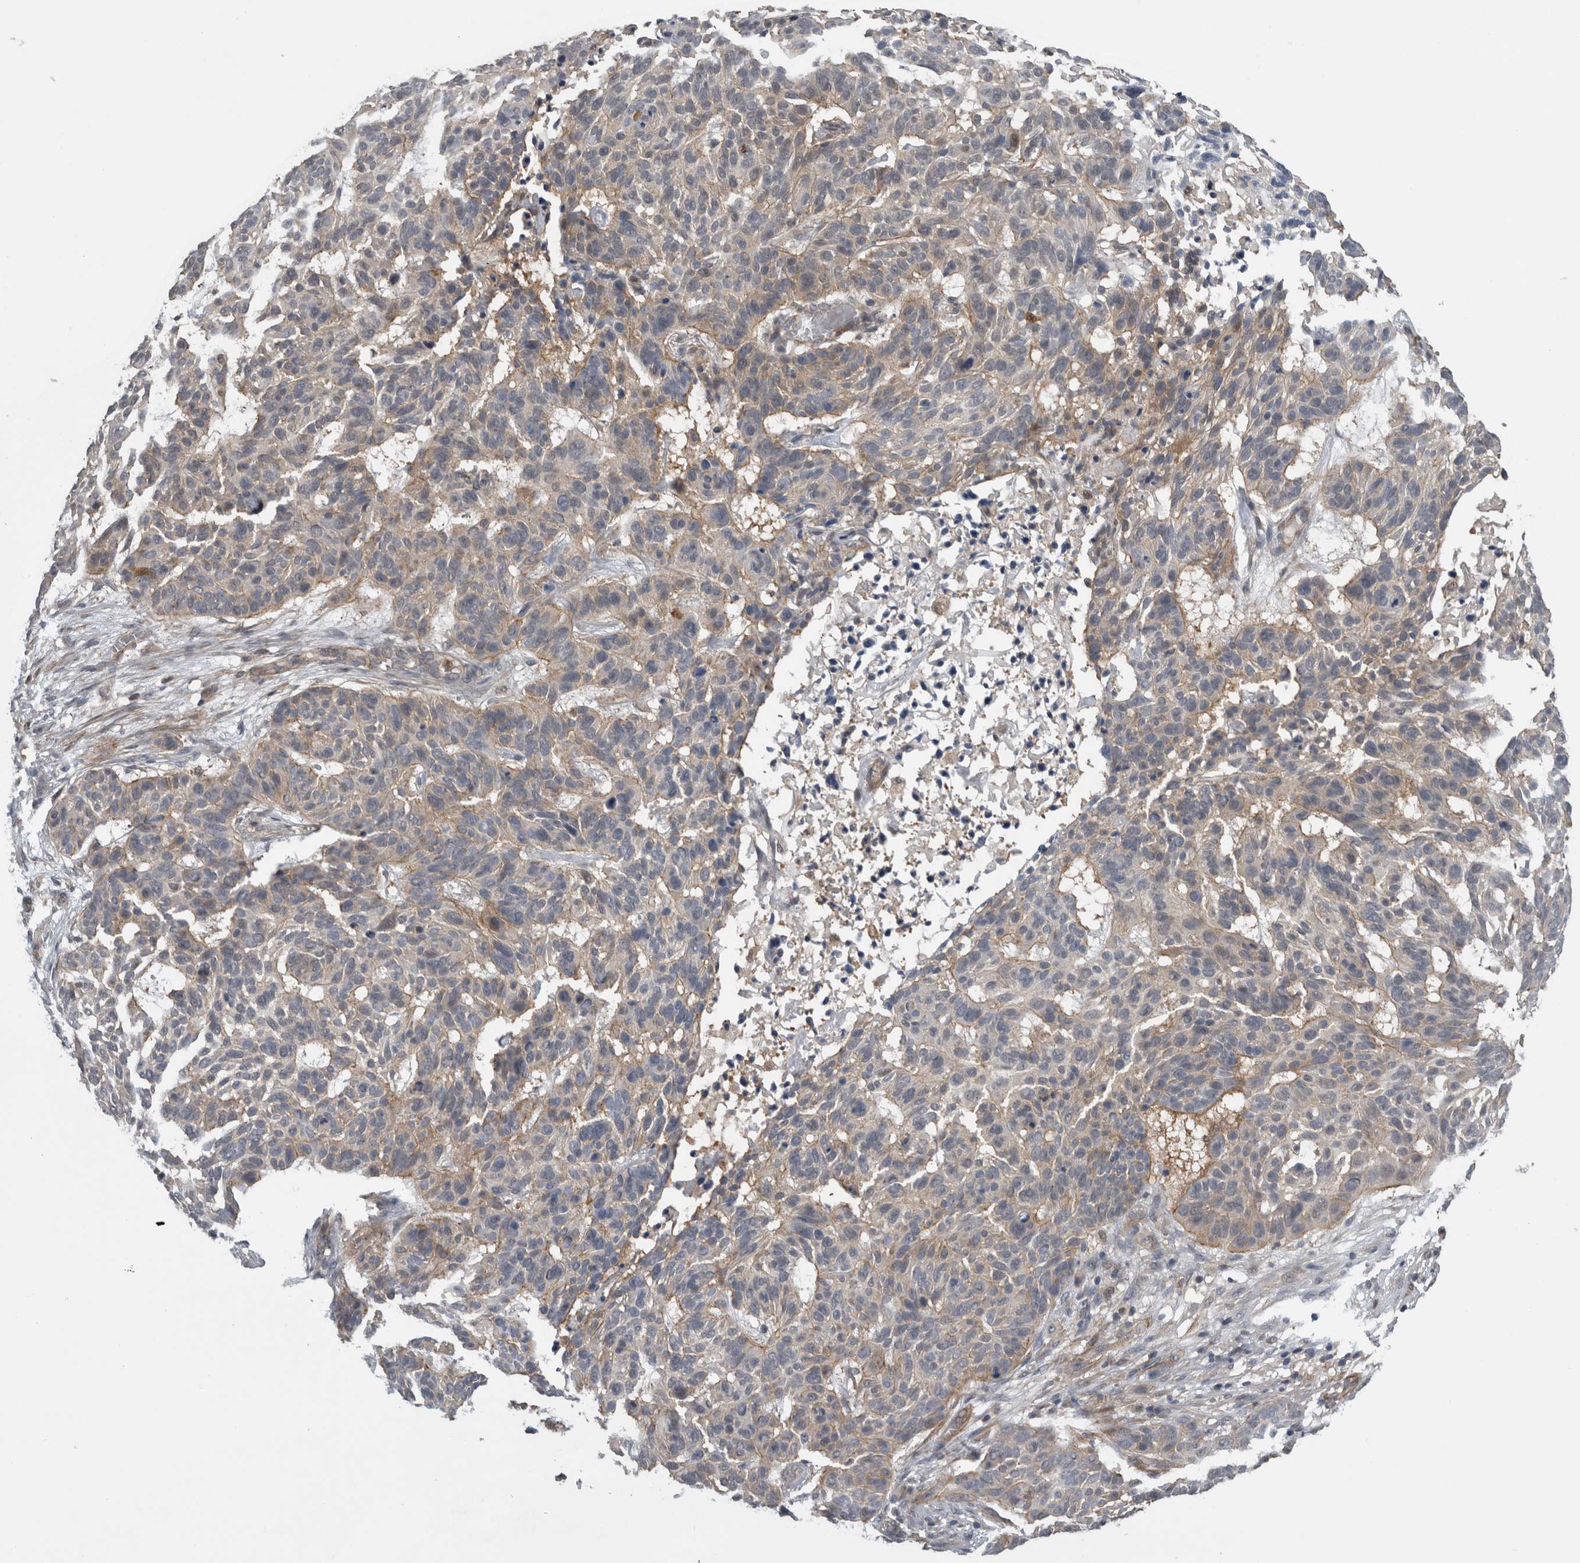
{"staining": {"intensity": "negative", "quantity": "none", "location": "none"}, "tissue": "skin cancer", "cell_type": "Tumor cells", "image_type": "cancer", "snomed": [{"axis": "morphology", "description": "Basal cell carcinoma"}, {"axis": "topography", "description": "Skin"}], "caption": "A histopathology image of skin basal cell carcinoma stained for a protein reveals no brown staining in tumor cells.", "gene": "NAPRT", "patient": {"sex": "male", "age": 85}}